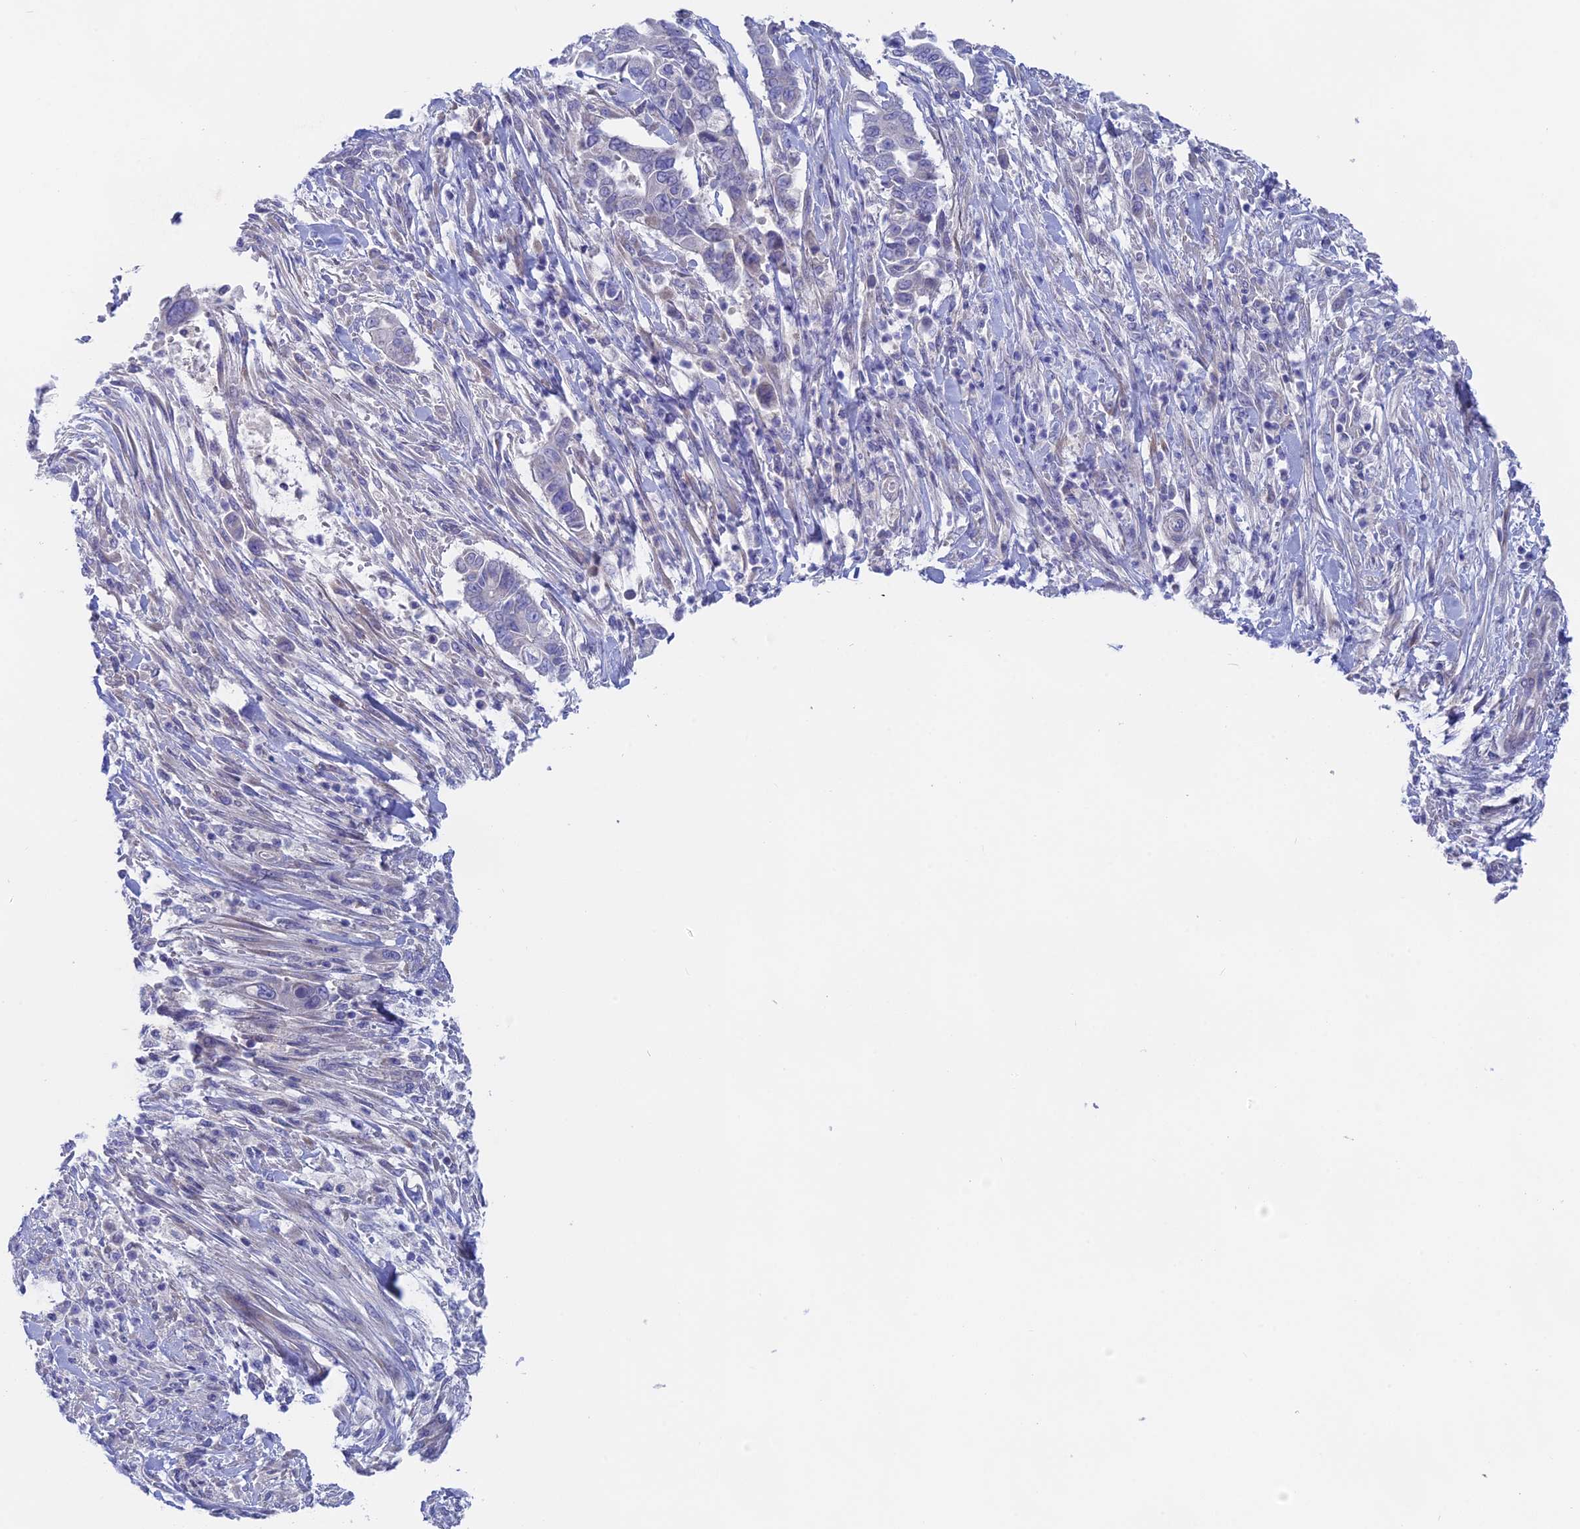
{"staining": {"intensity": "negative", "quantity": "none", "location": "none"}, "tissue": "pancreatic cancer", "cell_type": "Tumor cells", "image_type": "cancer", "snomed": [{"axis": "morphology", "description": "Adenocarcinoma, NOS"}, {"axis": "topography", "description": "Pancreas"}], "caption": "Immunohistochemistry (IHC) of human pancreatic cancer (adenocarcinoma) exhibits no positivity in tumor cells.", "gene": "GLB1L", "patient": {"sex": "male", "age": 68}}